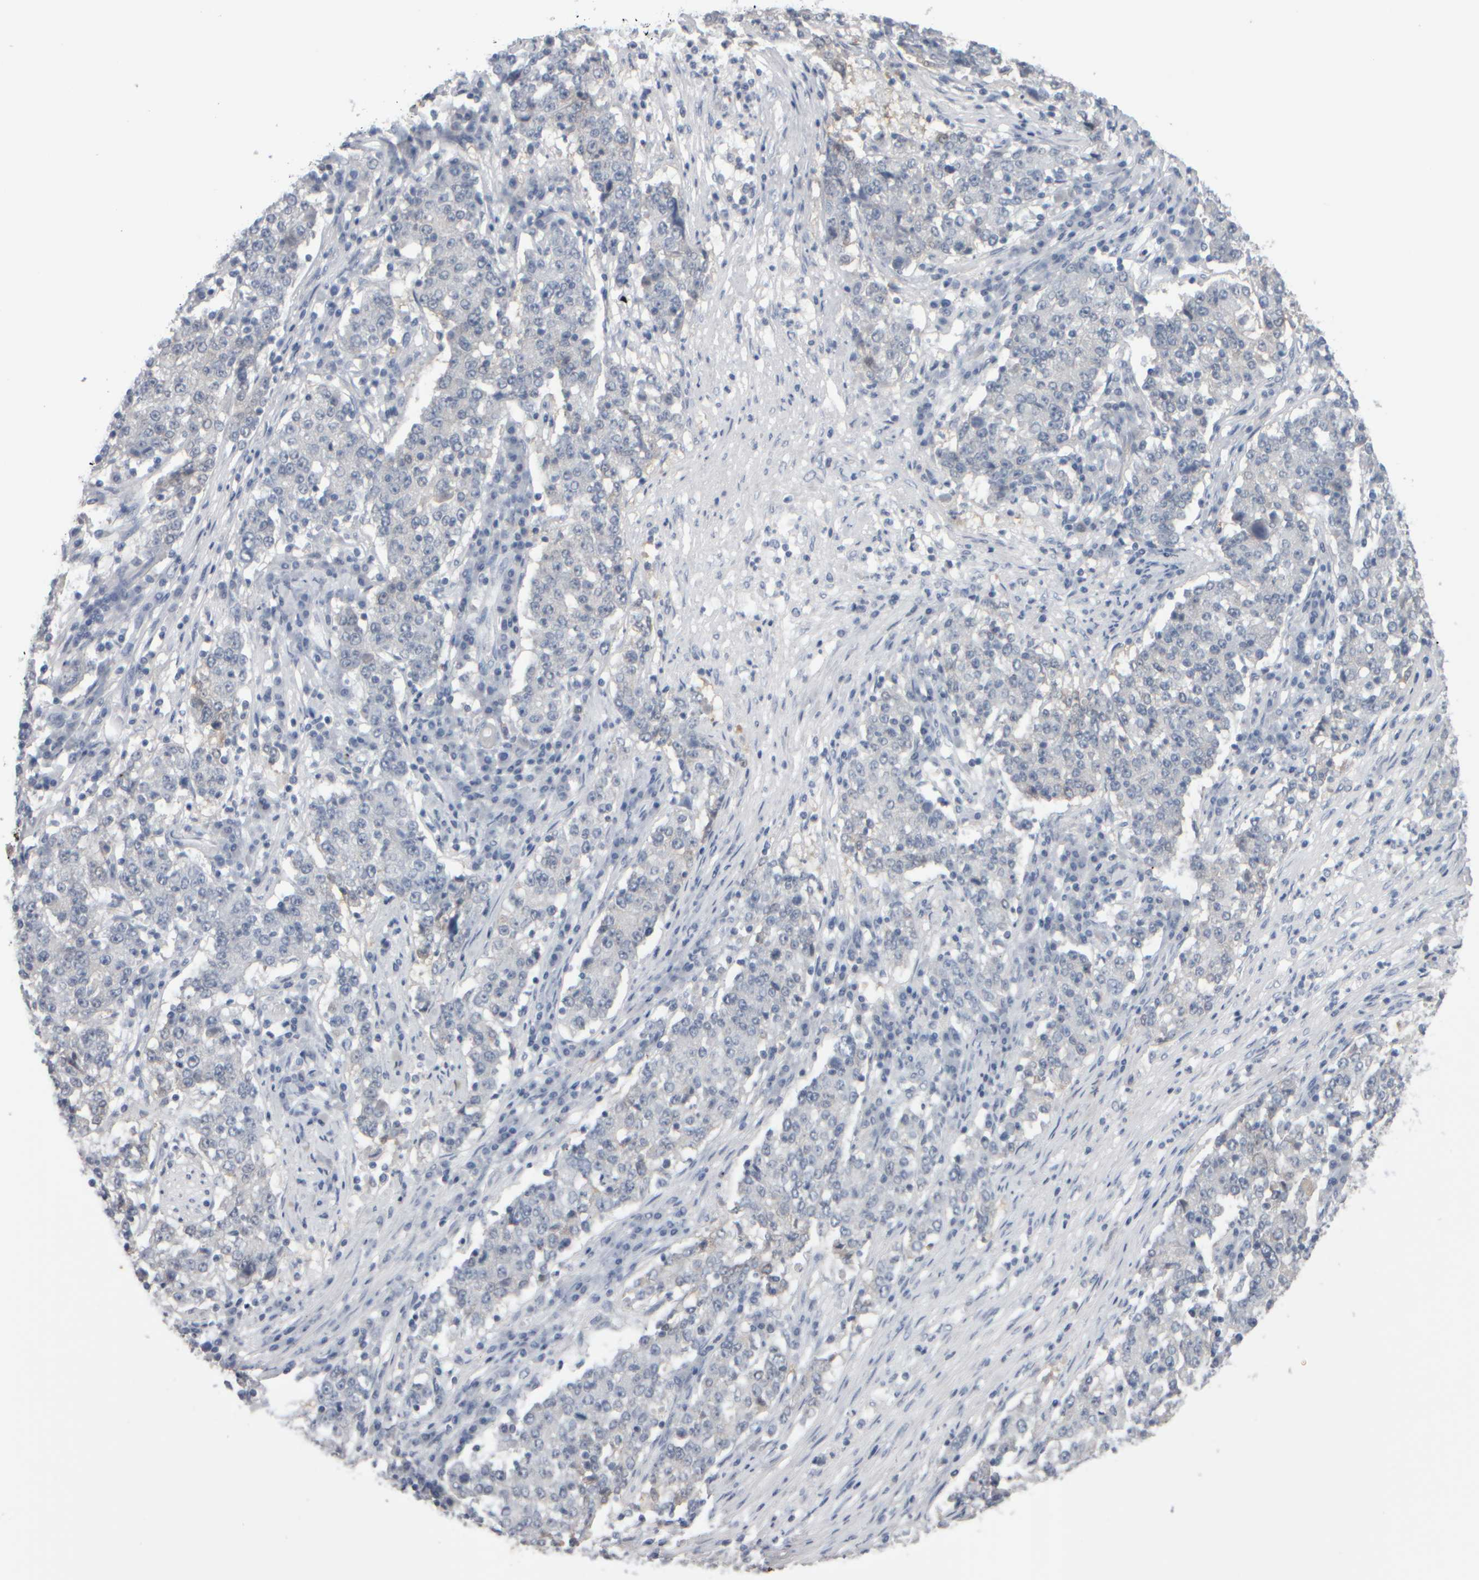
{"staining": {"intensity": "negative", "quantity": "none", "location": "none"}, "tissue": "stomach cancer", "cell_type": "Tumor cells", "image_type": "cancer", "snomed": [{"axis": "morphology", "description": "Adenocarcinoma, NOS"}, {"axis": "topography", "description": "Stomach"}], "caption": "Tumor cells show no significant protein expression in stomach adenocarcinoma.", "gene": "EPHX2", "patient": {"sex": "male", "age": 59}}